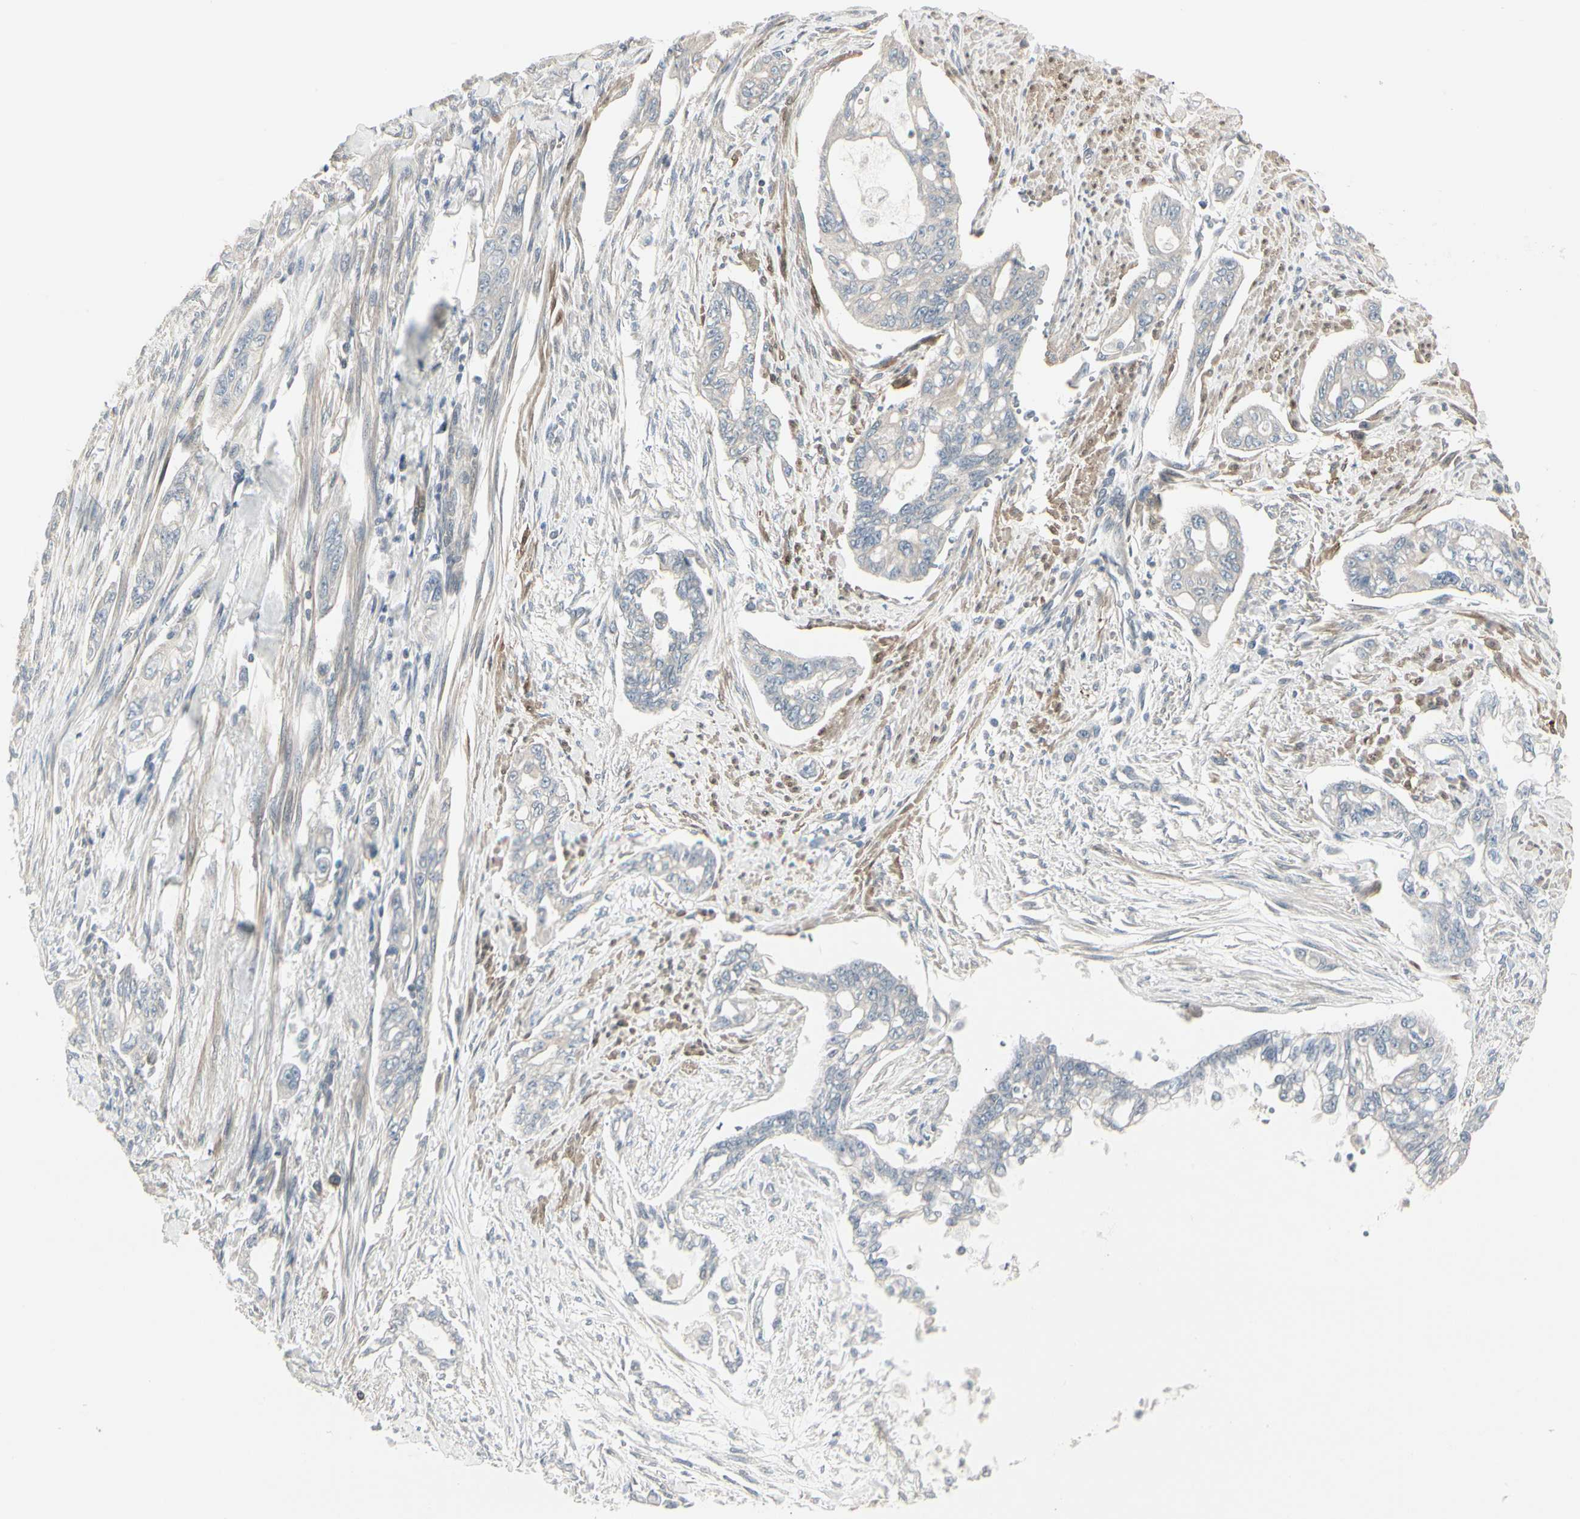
{"staining": {"intensity": "negative", "quantity": "none", "location": "none"}, "tissue": "pancreatic cancer", "cell_type": "Tumor cells", "image_type": "cancer", "snomed": [{"axis": "morphology", "description": "Normal tissue, NOS"}, {"axis": "topography", "description": "Pancreas"}], "caption": "The IHC photomicrograph has no significant positivity in tumor cells of pancreatic cancer tissue.", "gene": "DMPK", "patient": {"sex": "male", "age": 42}}